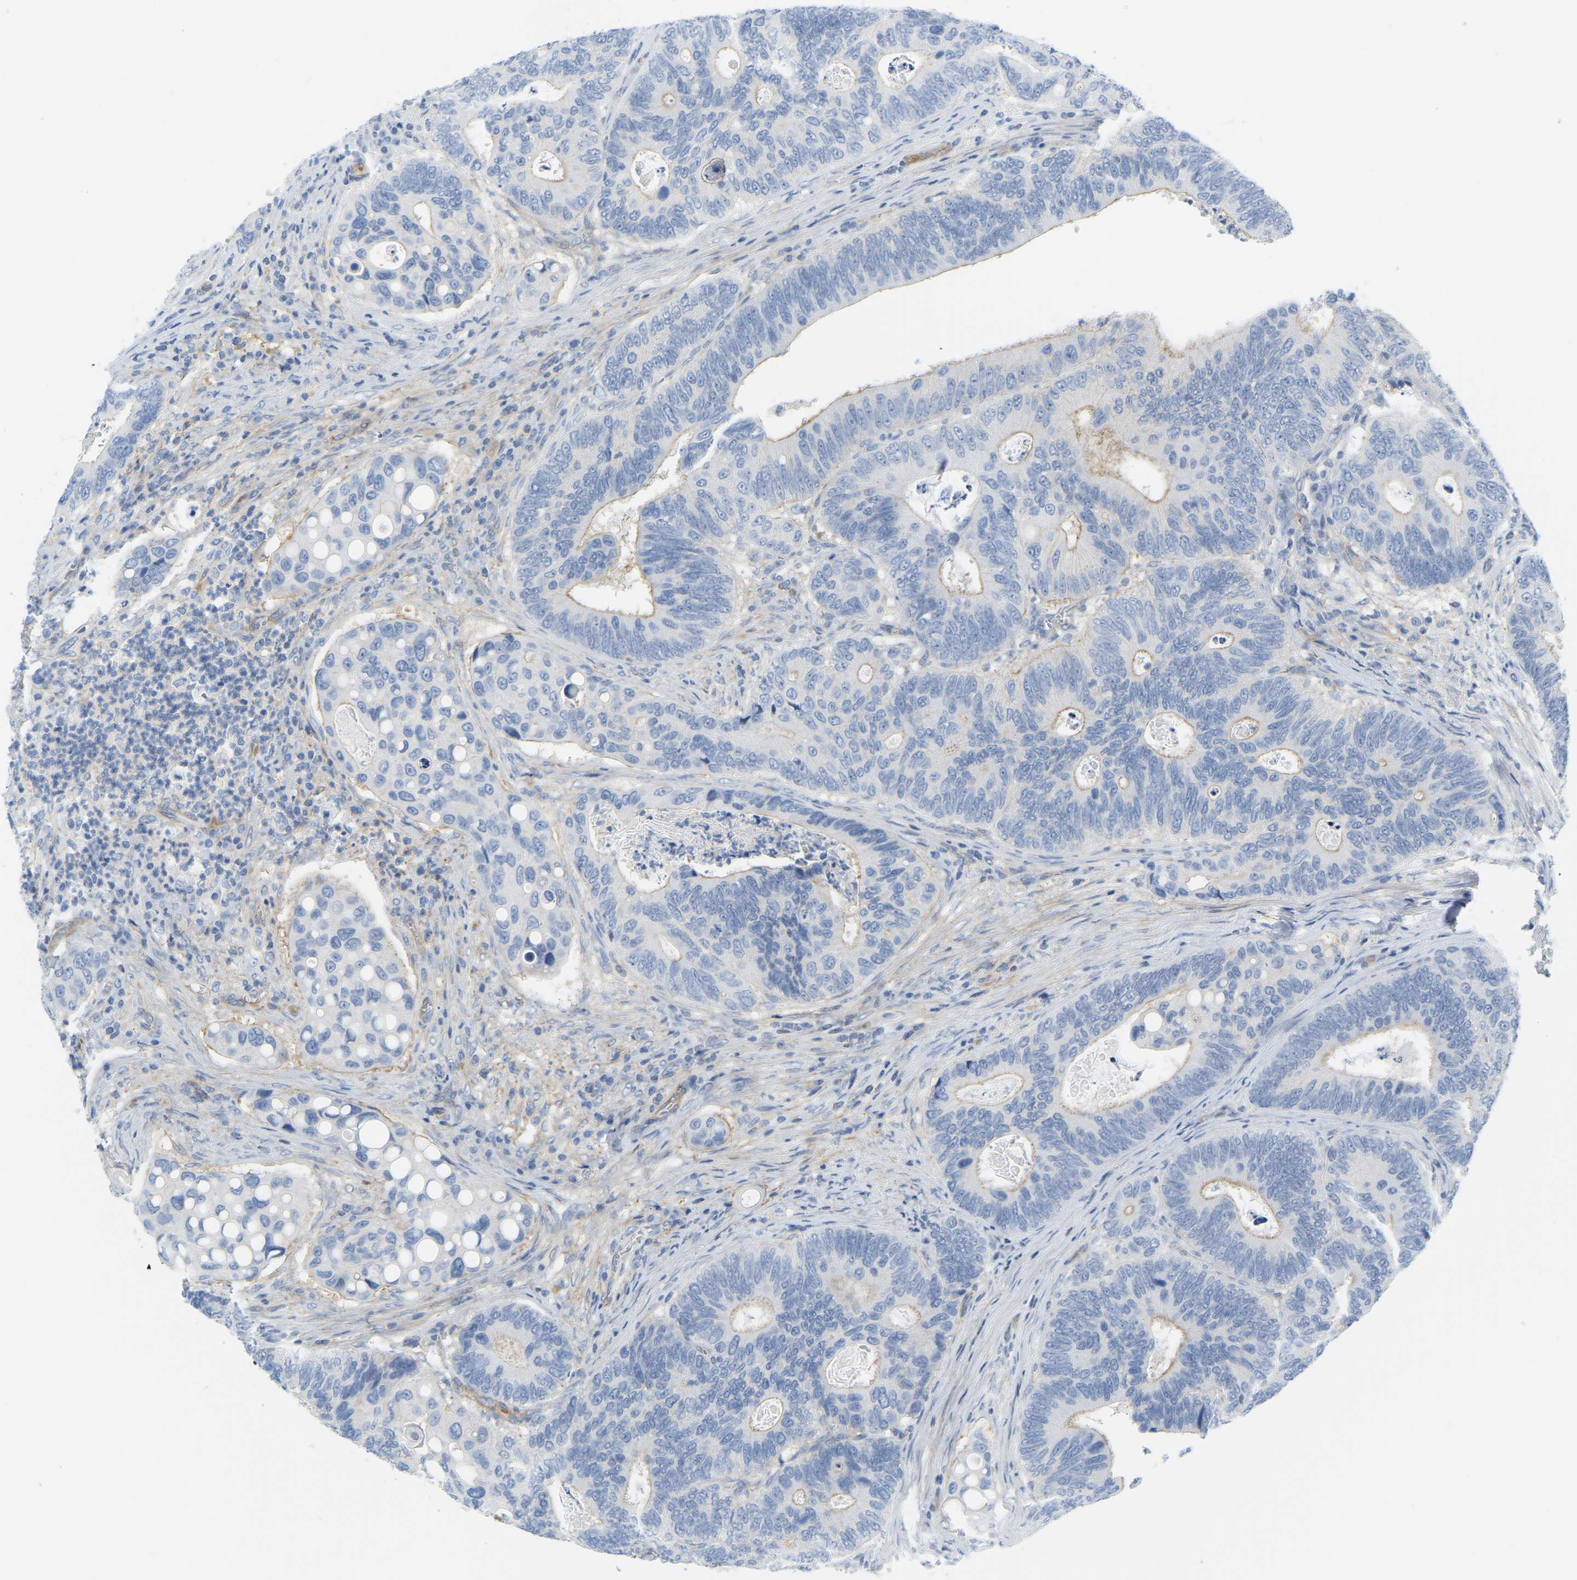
{"staining": {"intensity": "weak", "quantity": "<25%", "location": "cytoplasmic/membranous"}, "tissue": "colorectal cancer", "cell_type": "Tumor cells", "image_type": "cancer", "snomed": [{"axis": "morphology", "description": "Inflammation, NOS"}, {"axis": "morphology", "description": "Adenocarcinoma, NOS"}, {"axis": "topography", "description": "Colon"}], "caption": "This is an immunohistochemistry (IHC) photomicrograph of adenocarcinoma (colorectal). There is no positivity in tumor cells.", "gene": "MYL3", "patient": {"sex": "male", "age": 72}}